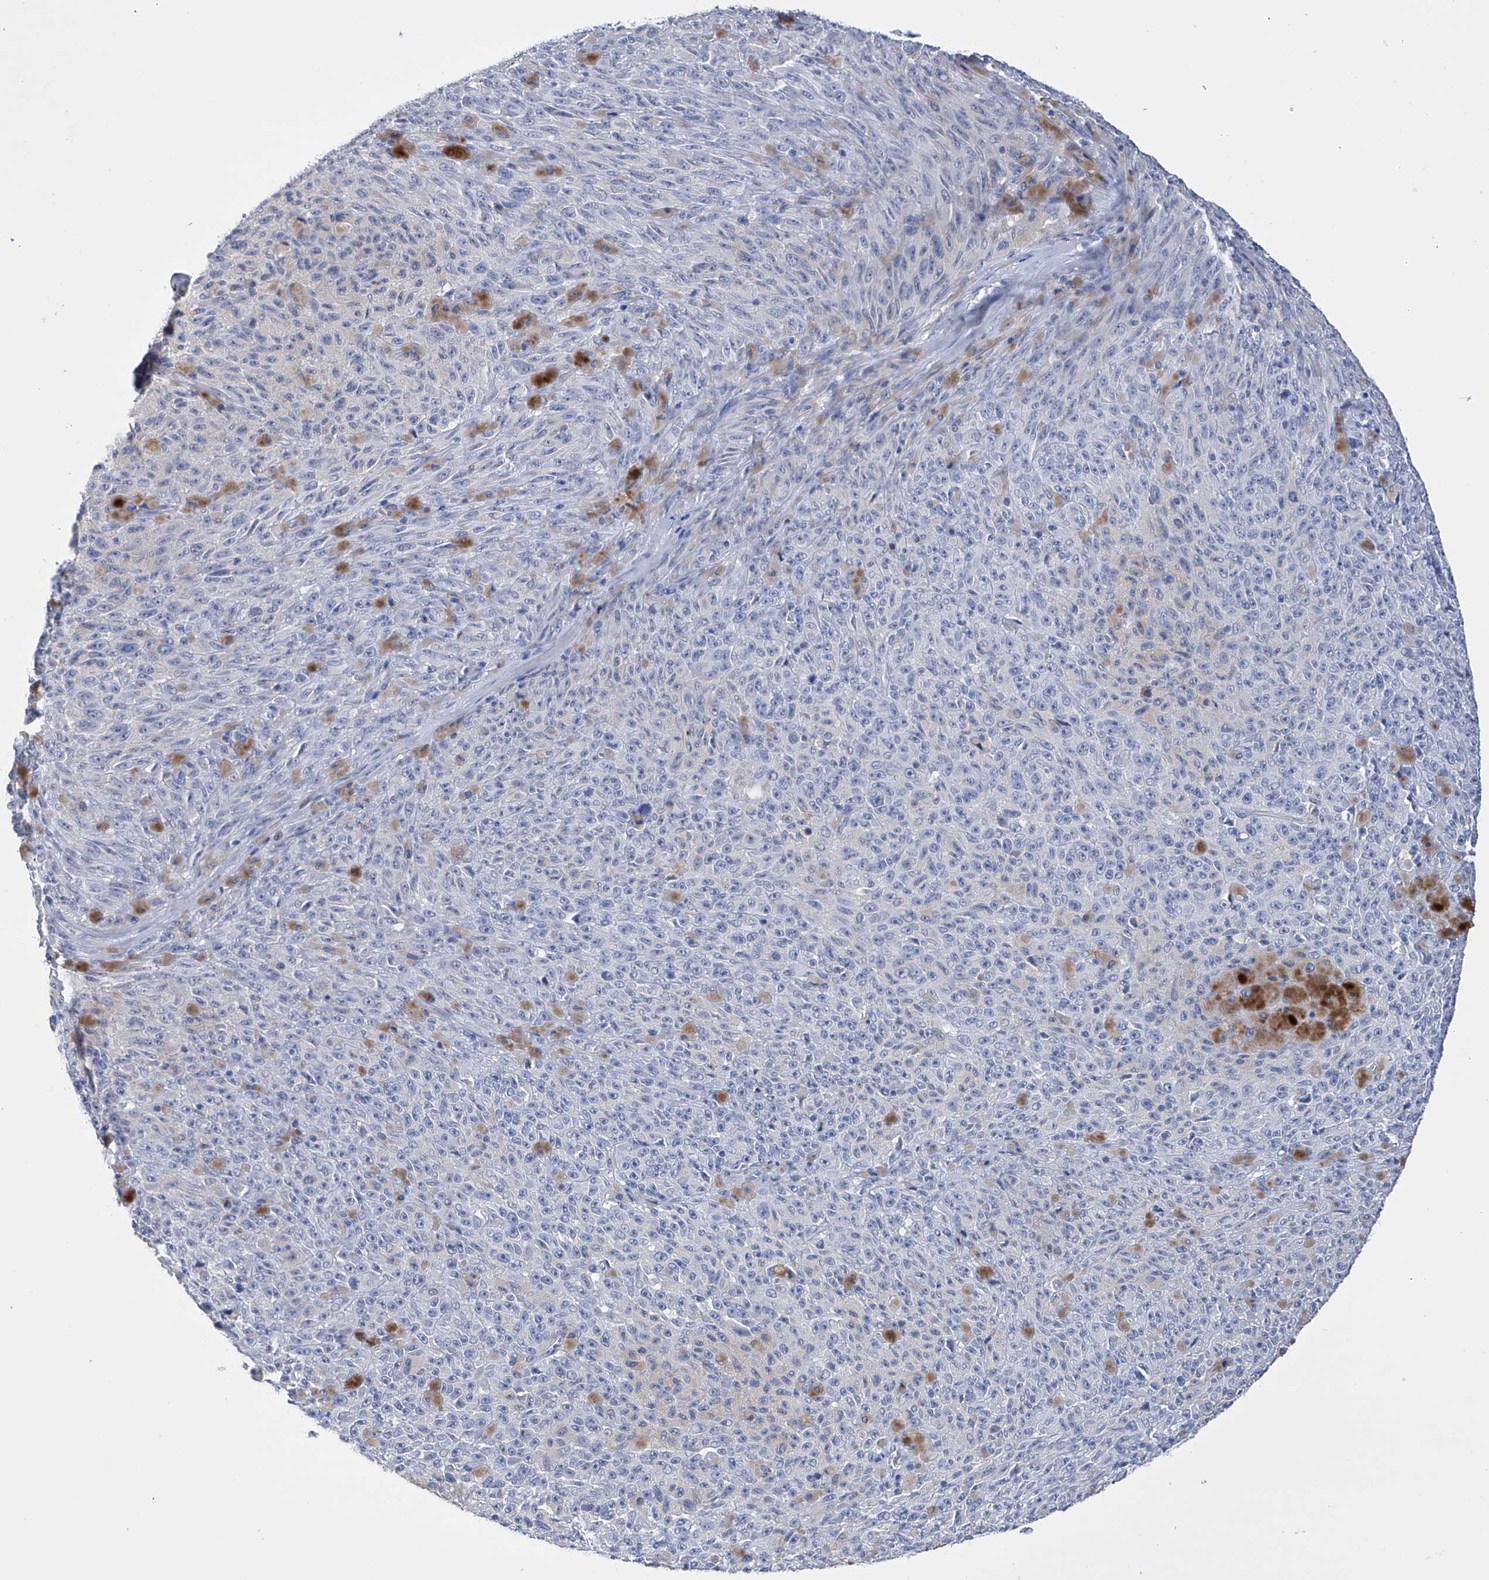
{"staining": {"intensity": "negative", "quantity": "none", "location": "none"}, "tissue": "melanoma", "cell_type": "Tumor cells", "image_type": "cancer", "snomed": [{"axis": "morphology", "description": "Malignant melanoma, NOS"}, {"axis": "topography", "description": "Skin"}], "caption": "An IHC histopathology image of melanoma is shown. There is no staining in tumor cells of melanoma.", "gene": "ADRA1A", "patient": {"sex": "female", "age": 82}}